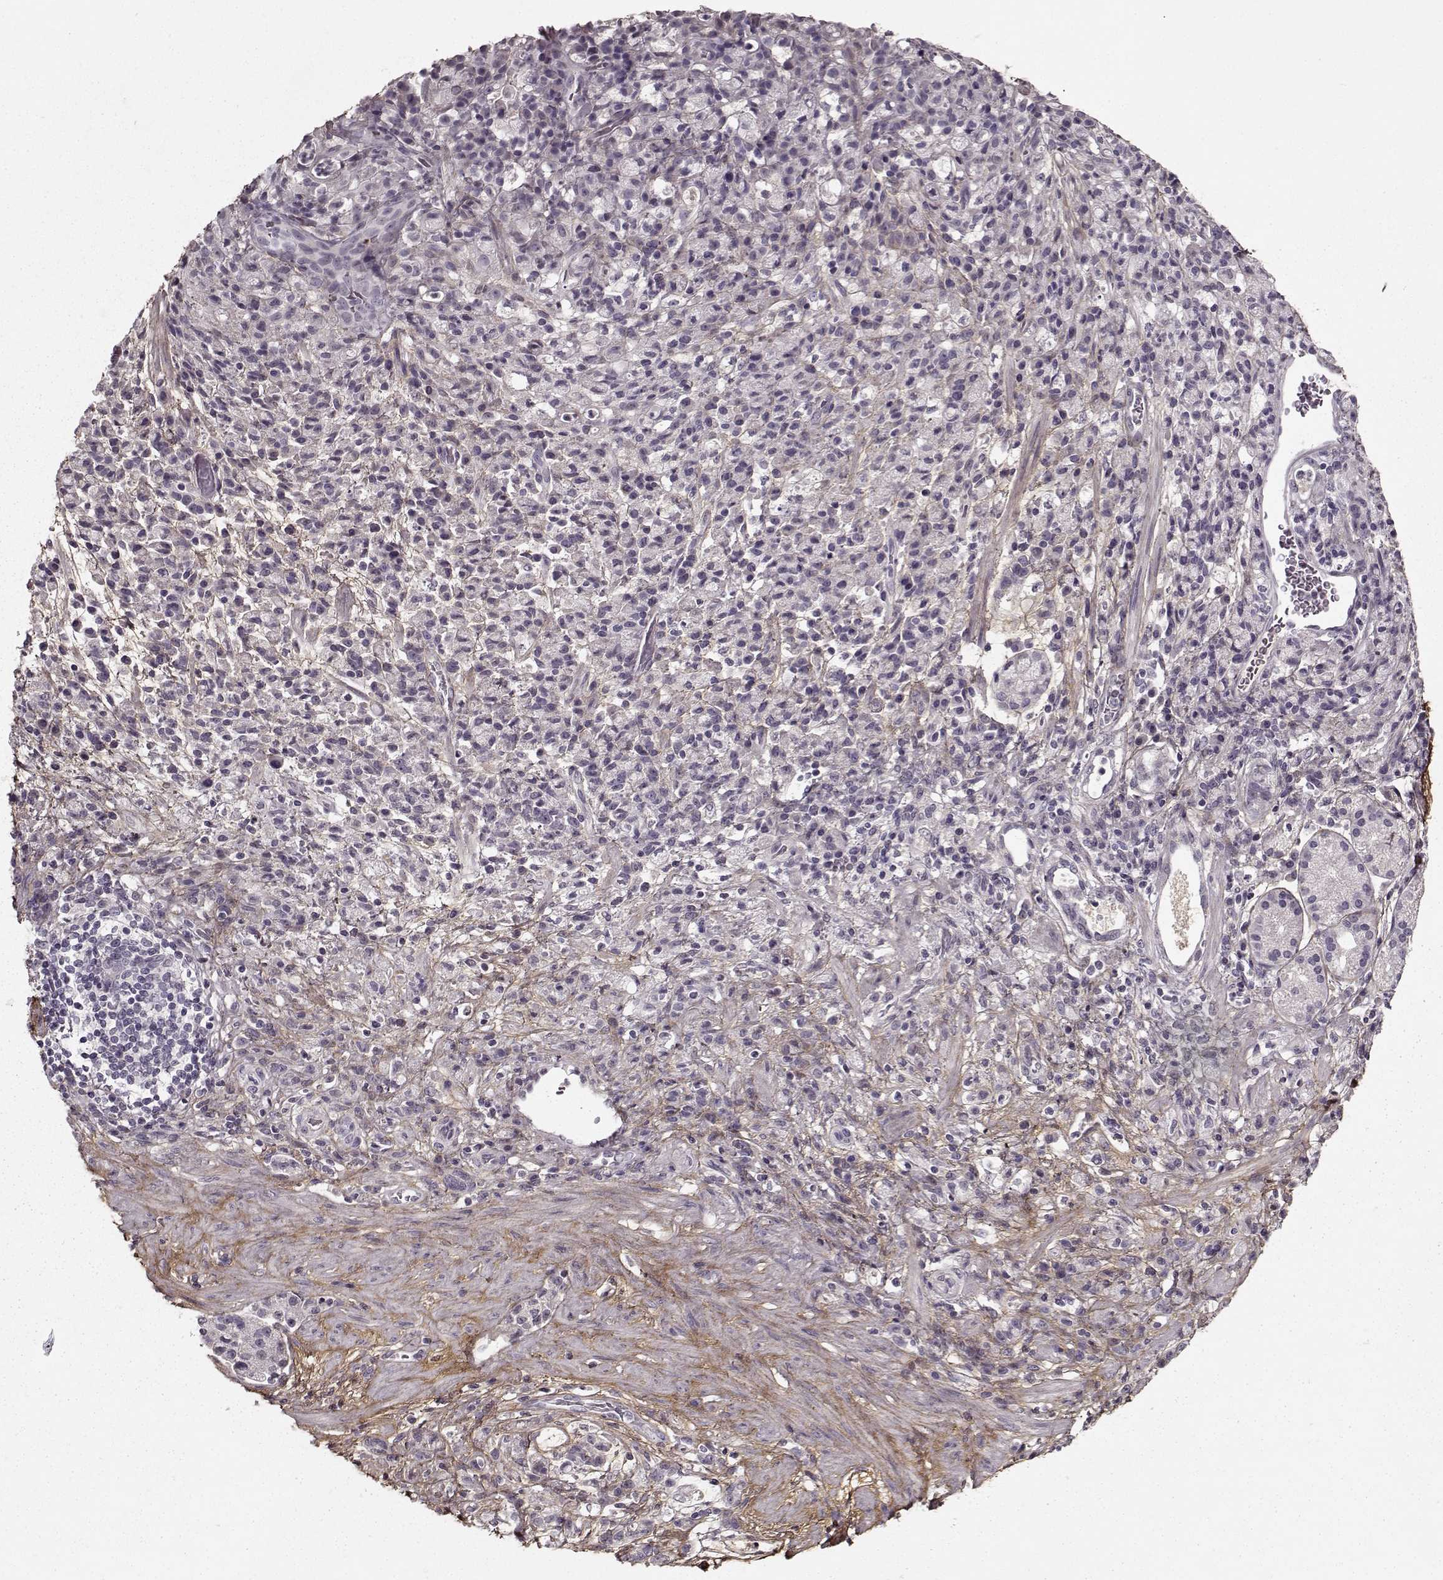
{"staining": {"intensity": "negative", "quantity": "none", "location": "none"}, "tissue": "stomach cancer", "cell_type": "Tumor cells", "image_type": "cancer", "snomed": [{"axis": "morphology", "description": "Adenocarcinoma, NOS"}, {"axis": "topography", "description": "Stomach"}], "caption": "Immunohistochemical staining of stomach adenocarcinoma displays no significant staining in tumor cells.", "gene": "LUM", "patient": {"sex": "female", "age": 60}}